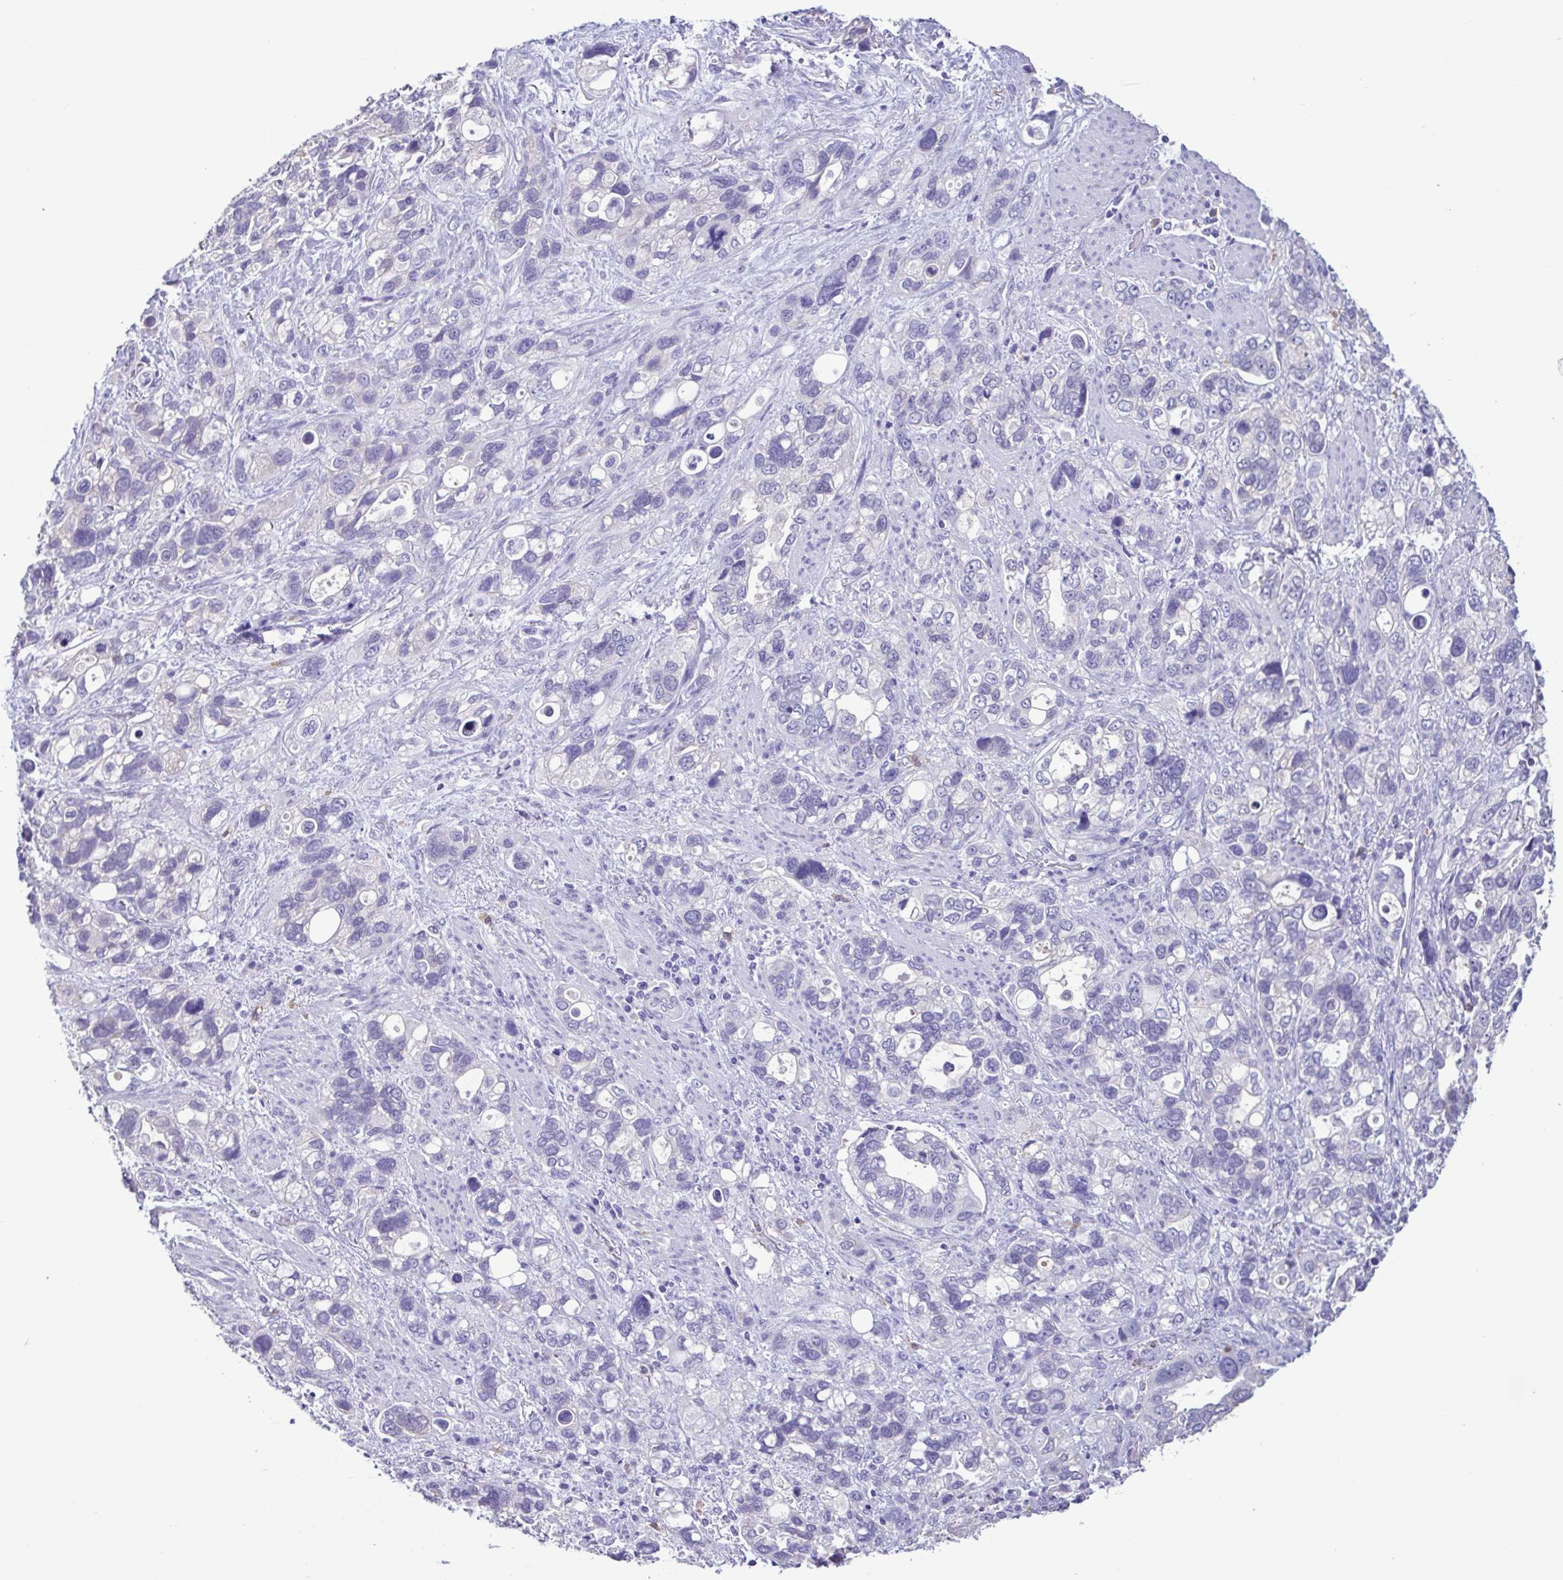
{"staining": {"intensity": "negative", "quantity": "none", "location": "none"}, "tissue": "stomach cancer", "cell_type": "Tumor cells", "image_type": "cancer", "snomed": [{"axis": "morphology", "description": "Adenocarcinoma, NOS"}, {"axis": "topography", "description": "Stomach, upper"}], "caption": "Adenocarcinoma (stomach) stained for a protein using immunohistochemistry demonstrates no staining tumor cells.", "gene": "CBY2", "patient": {"sex": "female", "age": 81}}